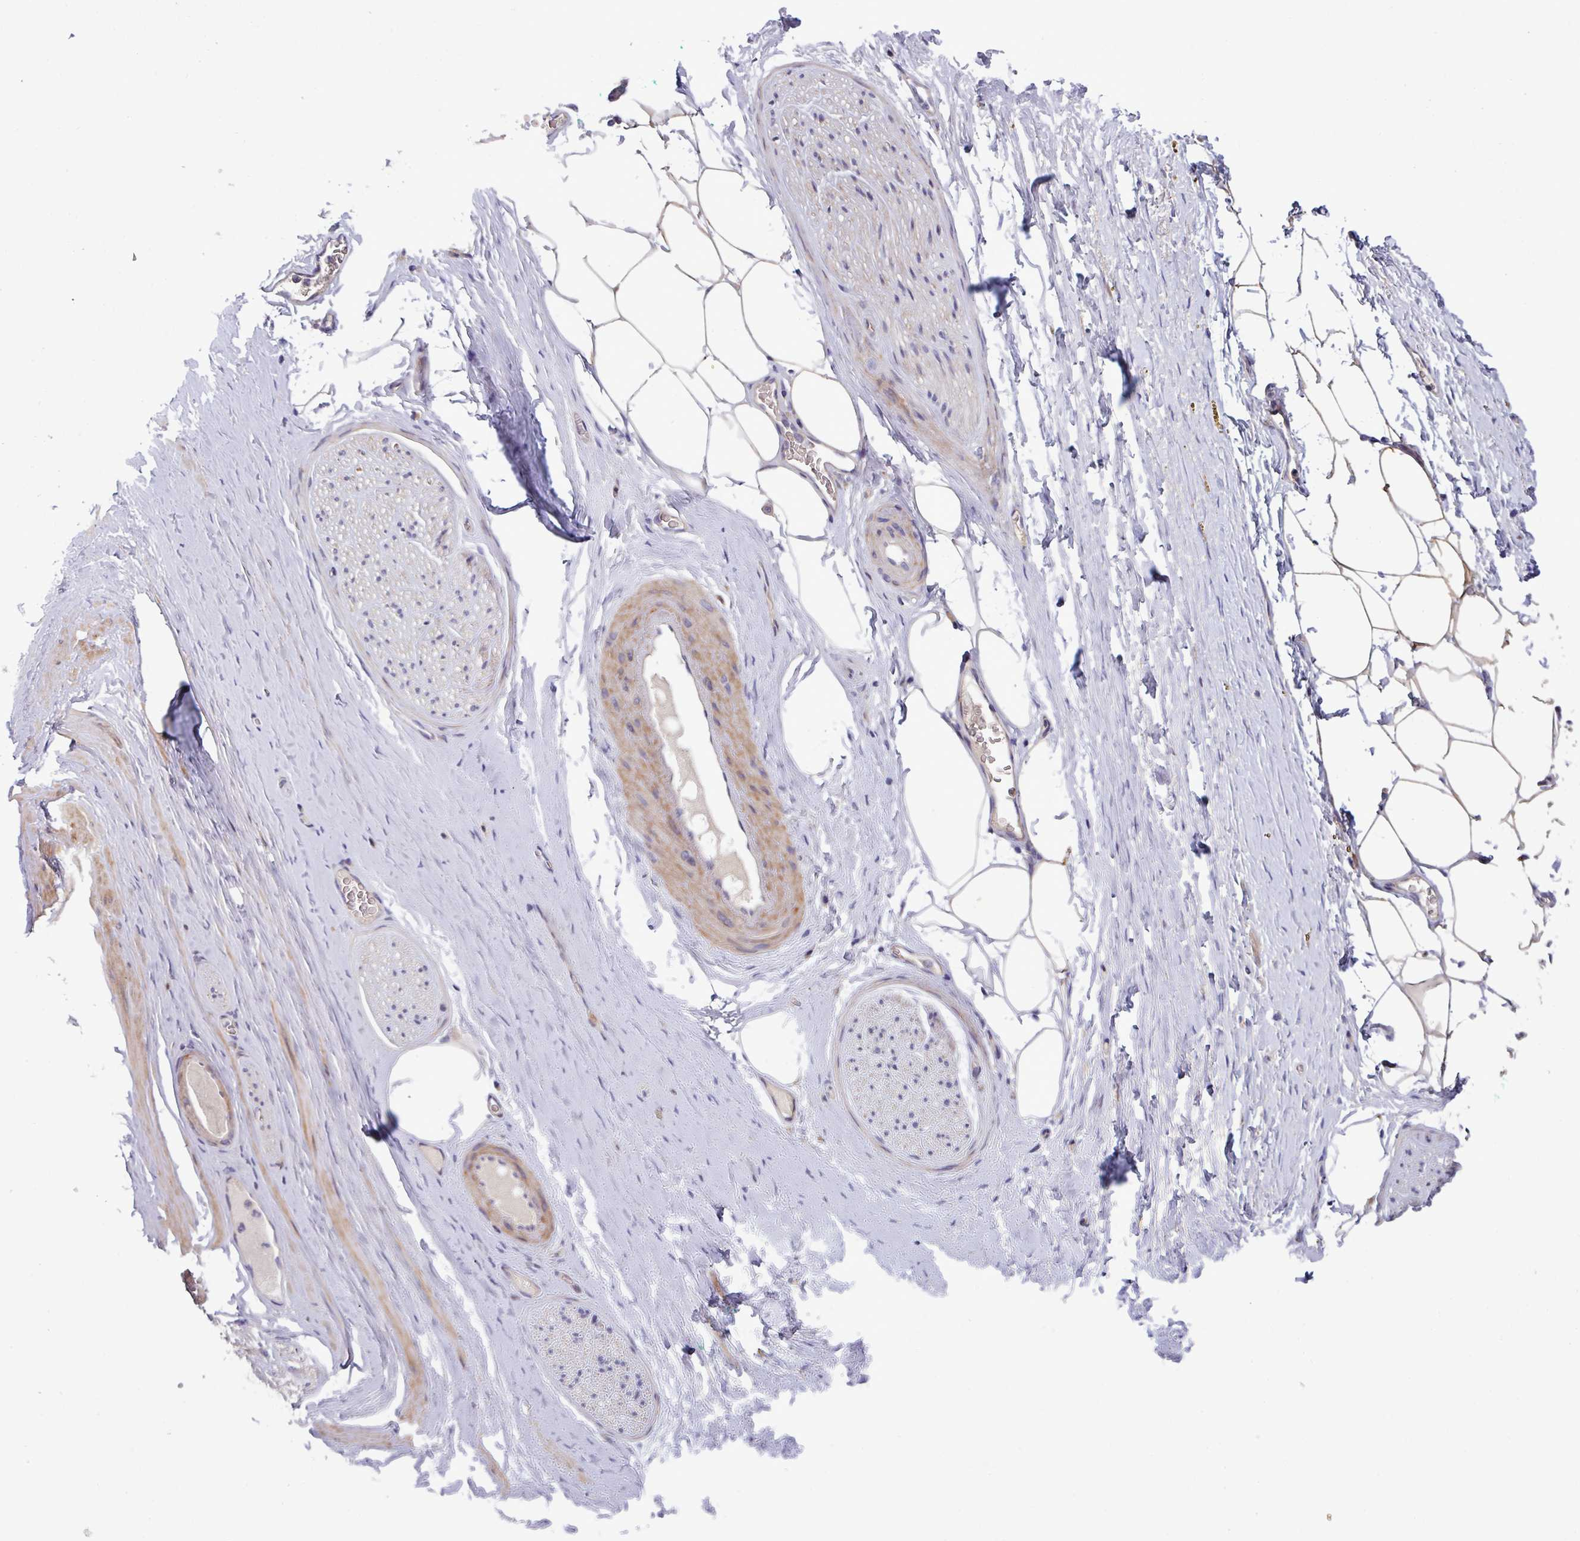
{"staining": {"intensity": "weak", "quantity": "25%-75%", "location": "cytoplasmic/membranous"}, "tissue": "adipose tissue", "cell_type": "Adipocytes", "image_type": "normal", "snomed": [{"axis": "morphology", "description": "Normal tissue, NOS"}, {"axis": "morphology", "description": "Adenocarcinoma, High grade"}, {"axis": "topography", "description": "Prostate"}, {"axis": "topography", "description": "Peripheral nerve tissue"}], "caption": "Brown immunohistochemical staining in benign adipose tissue demonstrates weak cytoplasmic/membranous expression in approximately 25%-75% of adipocytes. The staining is performed using DAB brown chromogen to label protein expression. The nuclei are counter-stained blue using hematoxylin.", "gene": "TNFSF12", "patient": {"sex": "male", "age": 68}}